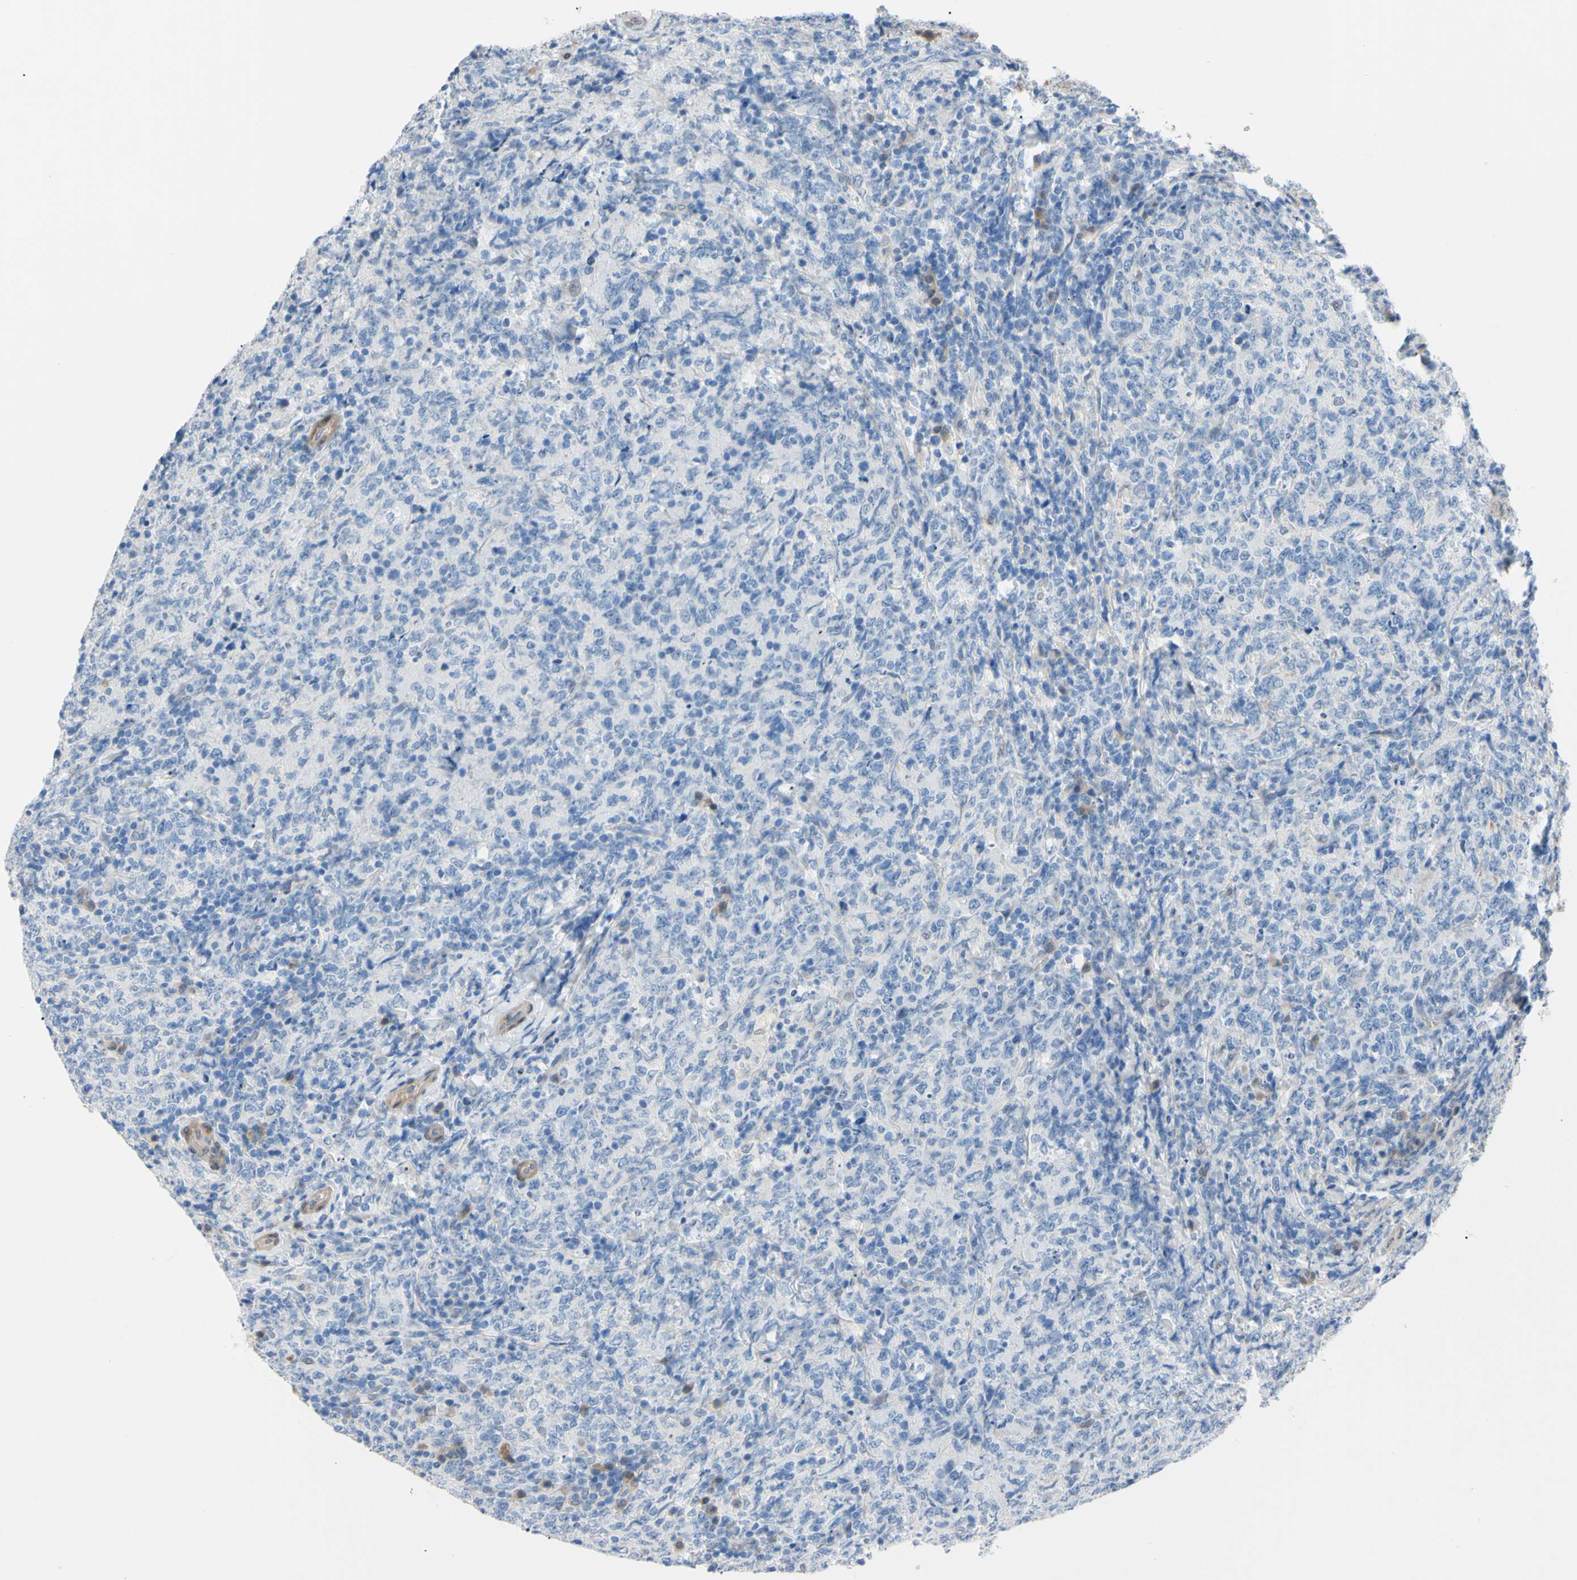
{"staining": {"intensity": "negative", "quantity": "none", "location": "none"}, "tissue": "lymphoma", "cell_type": "Tumor cells", "image_type": "cancer", "snomed": [{"axis": "morphology", "description": "Malignant lymphoma, non-Hodgkin's type, High grade"}, {"axis": "topography", "description": "Tonsil"}], "caption": "Tumor cells are negative for brown protein staining in high-grade malignant lymphoma, non-Hodgkin's type.", "gene": "NOL3", "patient": {"sex": "female", "age": 36}}